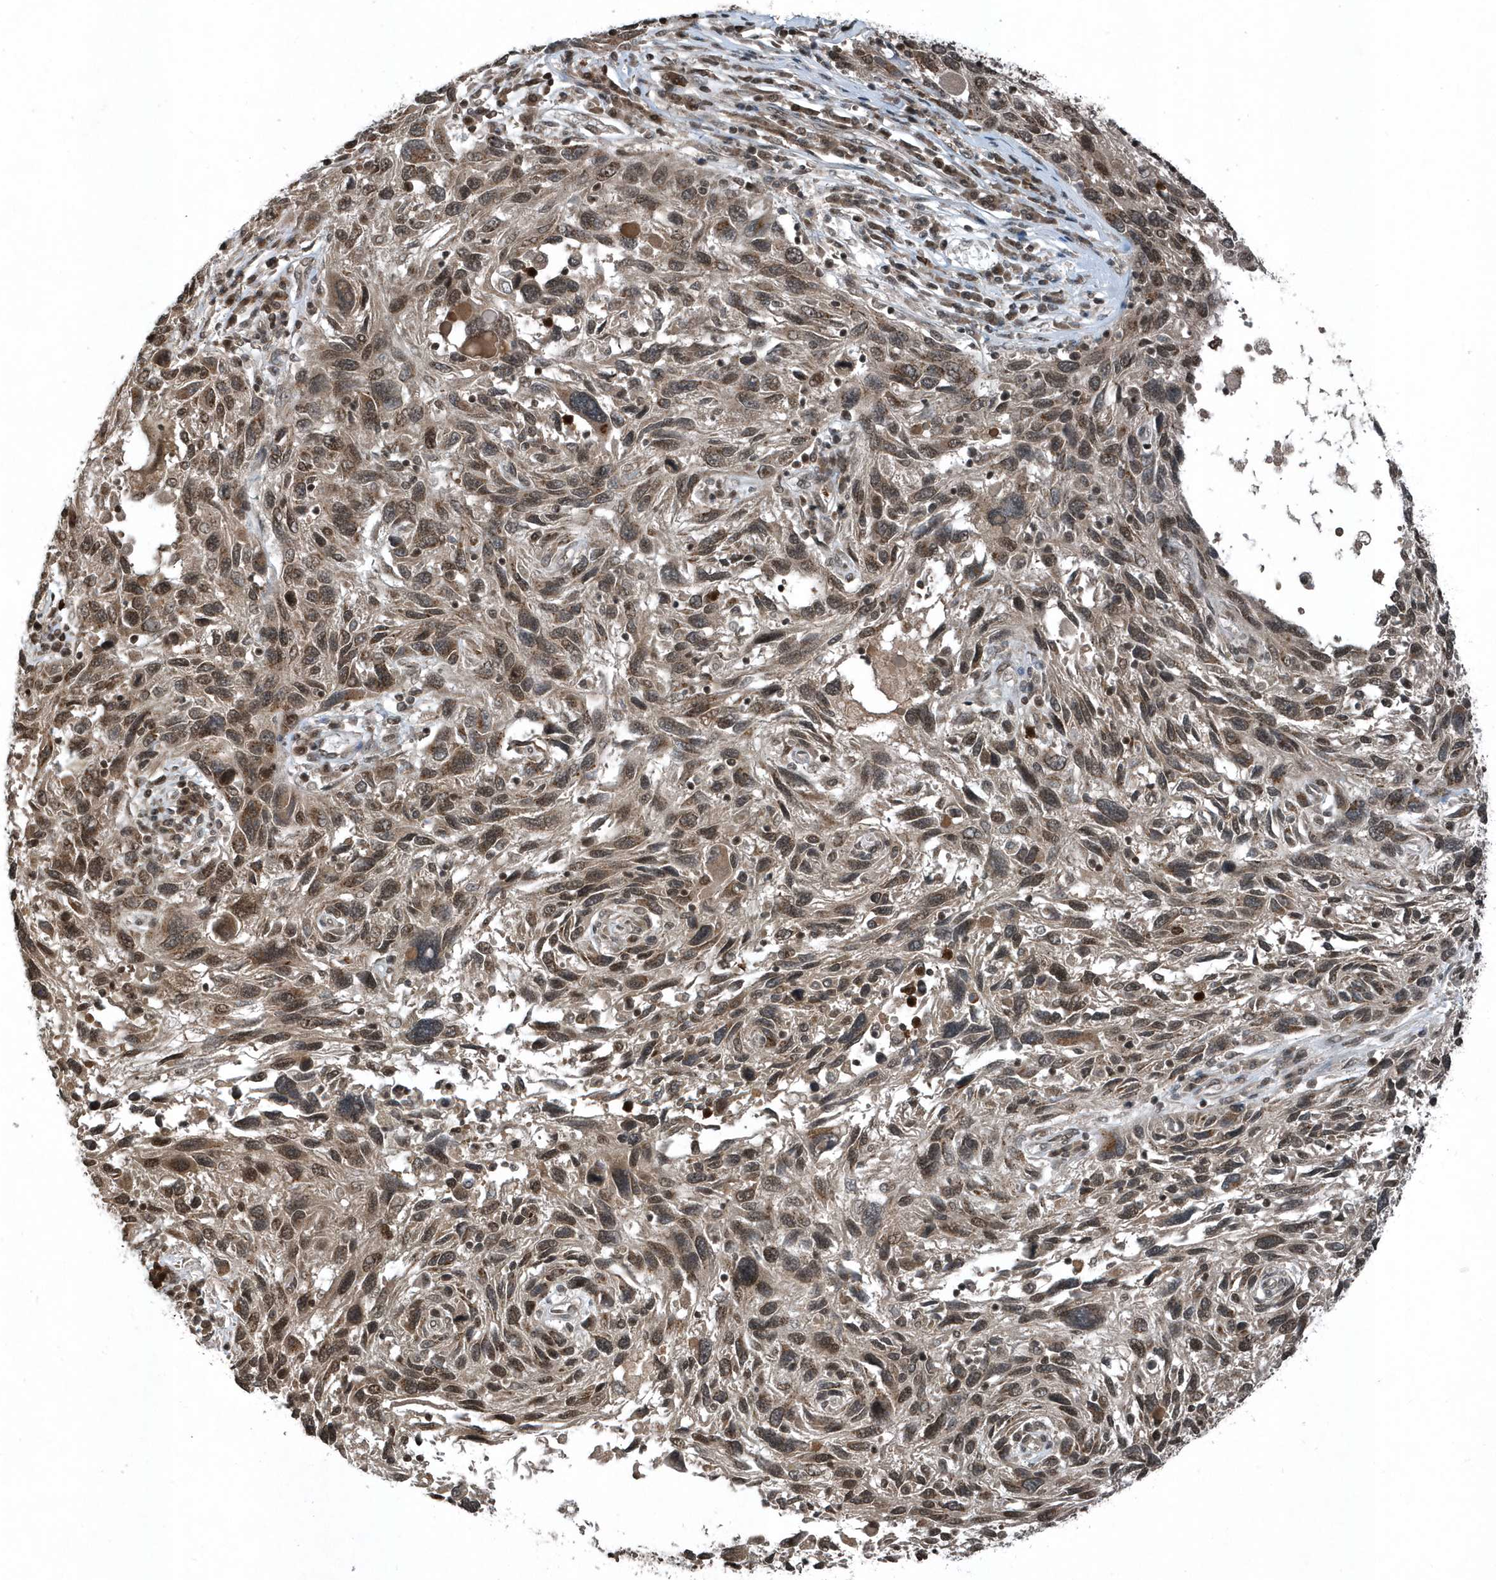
{"staining": {"intensity": "moderate", "quantity": "25%-75%", "location": "cytoplasmic/membranous,nuclear"}, "tissue": "melanoma", "cell_type": "Tumor cells", "image_type": "cancer", "snomed": [{"axis": "morphology", "description": "Malignant melanoma, NOS"}, {"axis": "topography", "description": "Skin"}], "caption": "Immunohistochemistry image of human malignant melanoma stained for a protein (brown), which exhibits medium levels of moderate cytoplasmic/membranous and nuclear staining in about 25%-75% of tumor cells.", "gene": "EIF2B1", "patient": {"sex": "male", "age": 53}}